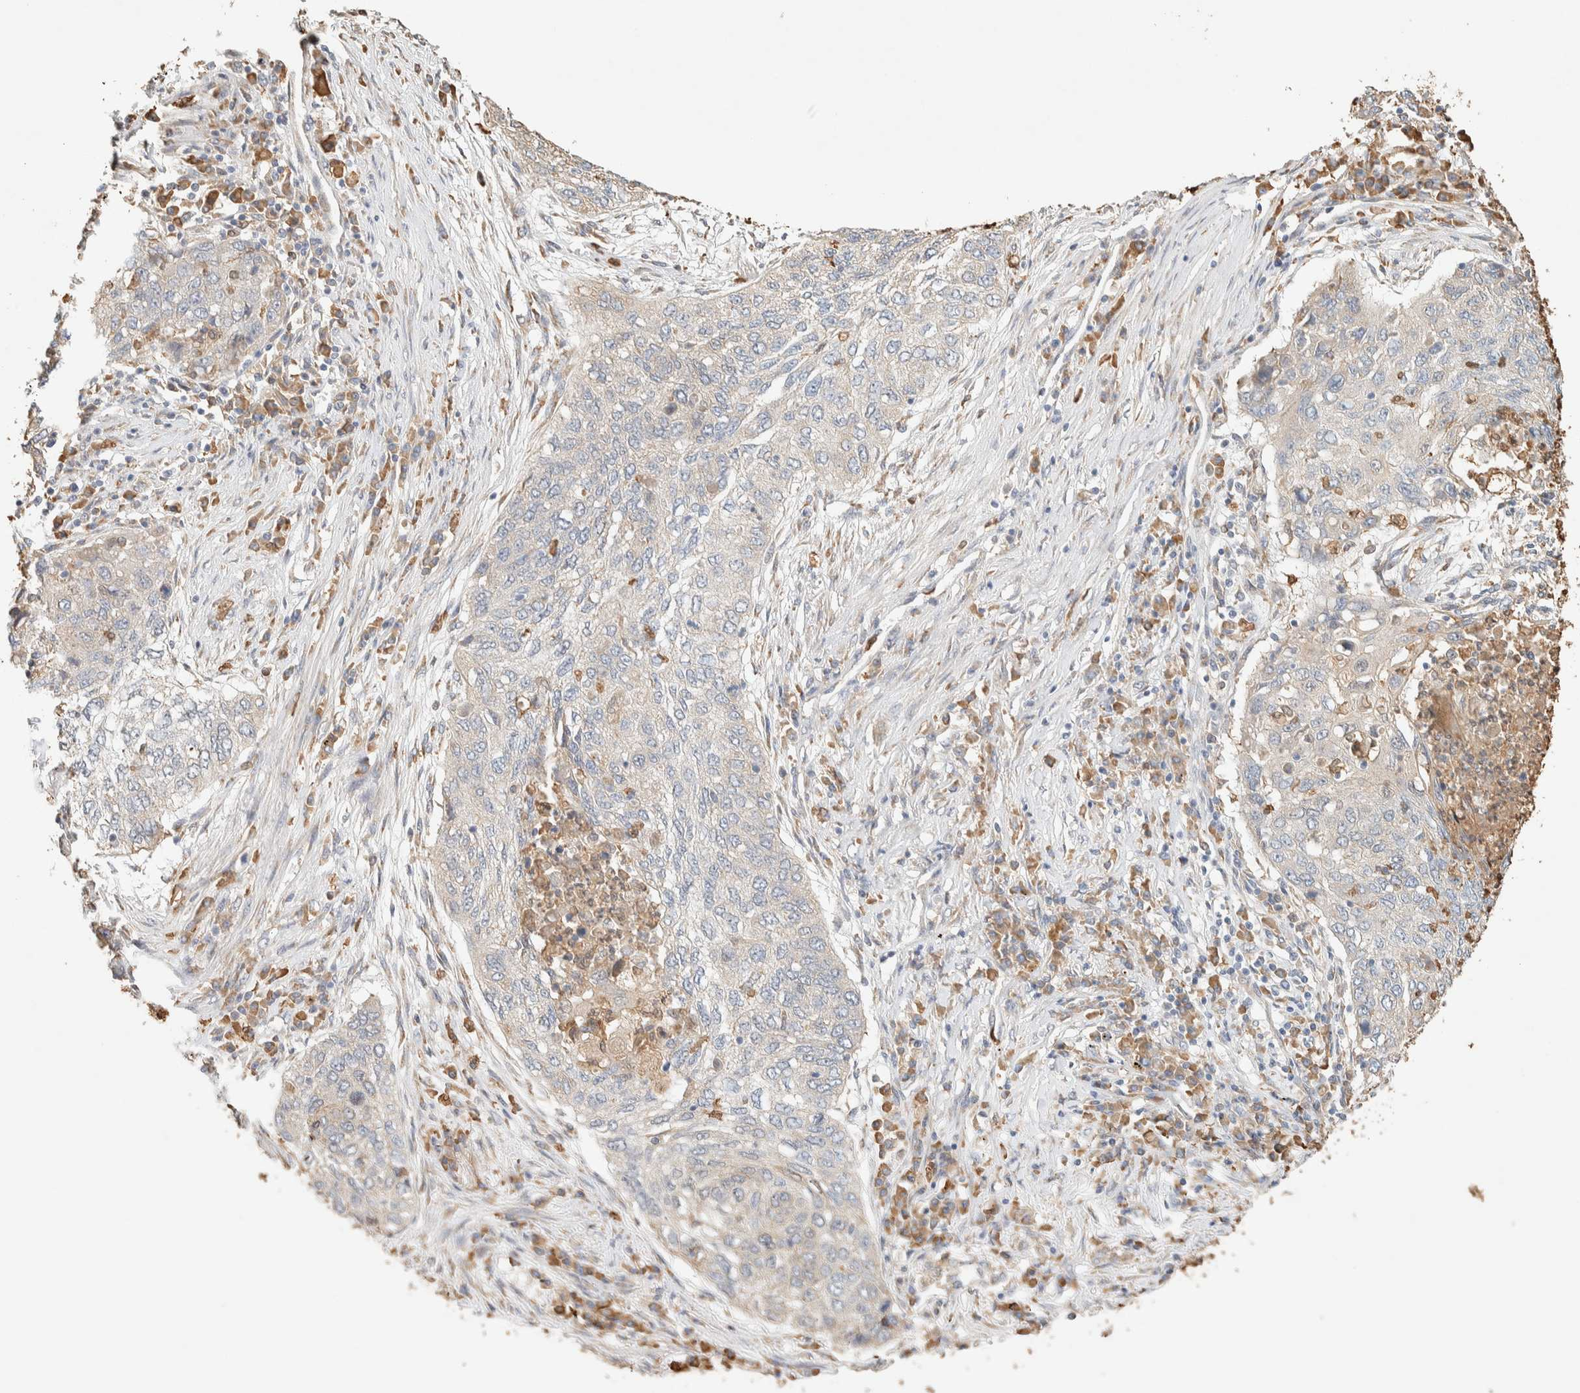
{"staining": {"intensity": "negative", "quantity": "none", "location": "none"}, "tissue": "lung cancer", "cell_type": "Tumor cells", "image_type": "cancer", "snomed": [{"axis": "morphology", "description": "Squamous cell carcinoma, NOS"}, {"axis": "topography", "description": "Lung"}], "caption": "Immunohistochemistry photomicrograph of neoplastic tissue: lung cancer (squamous cell carcinoma) stained with DAB demonstrates no significant protein staining in tumor cells.", "gene": "TTC3", "patient": {"sex": "female", "age": 63}}